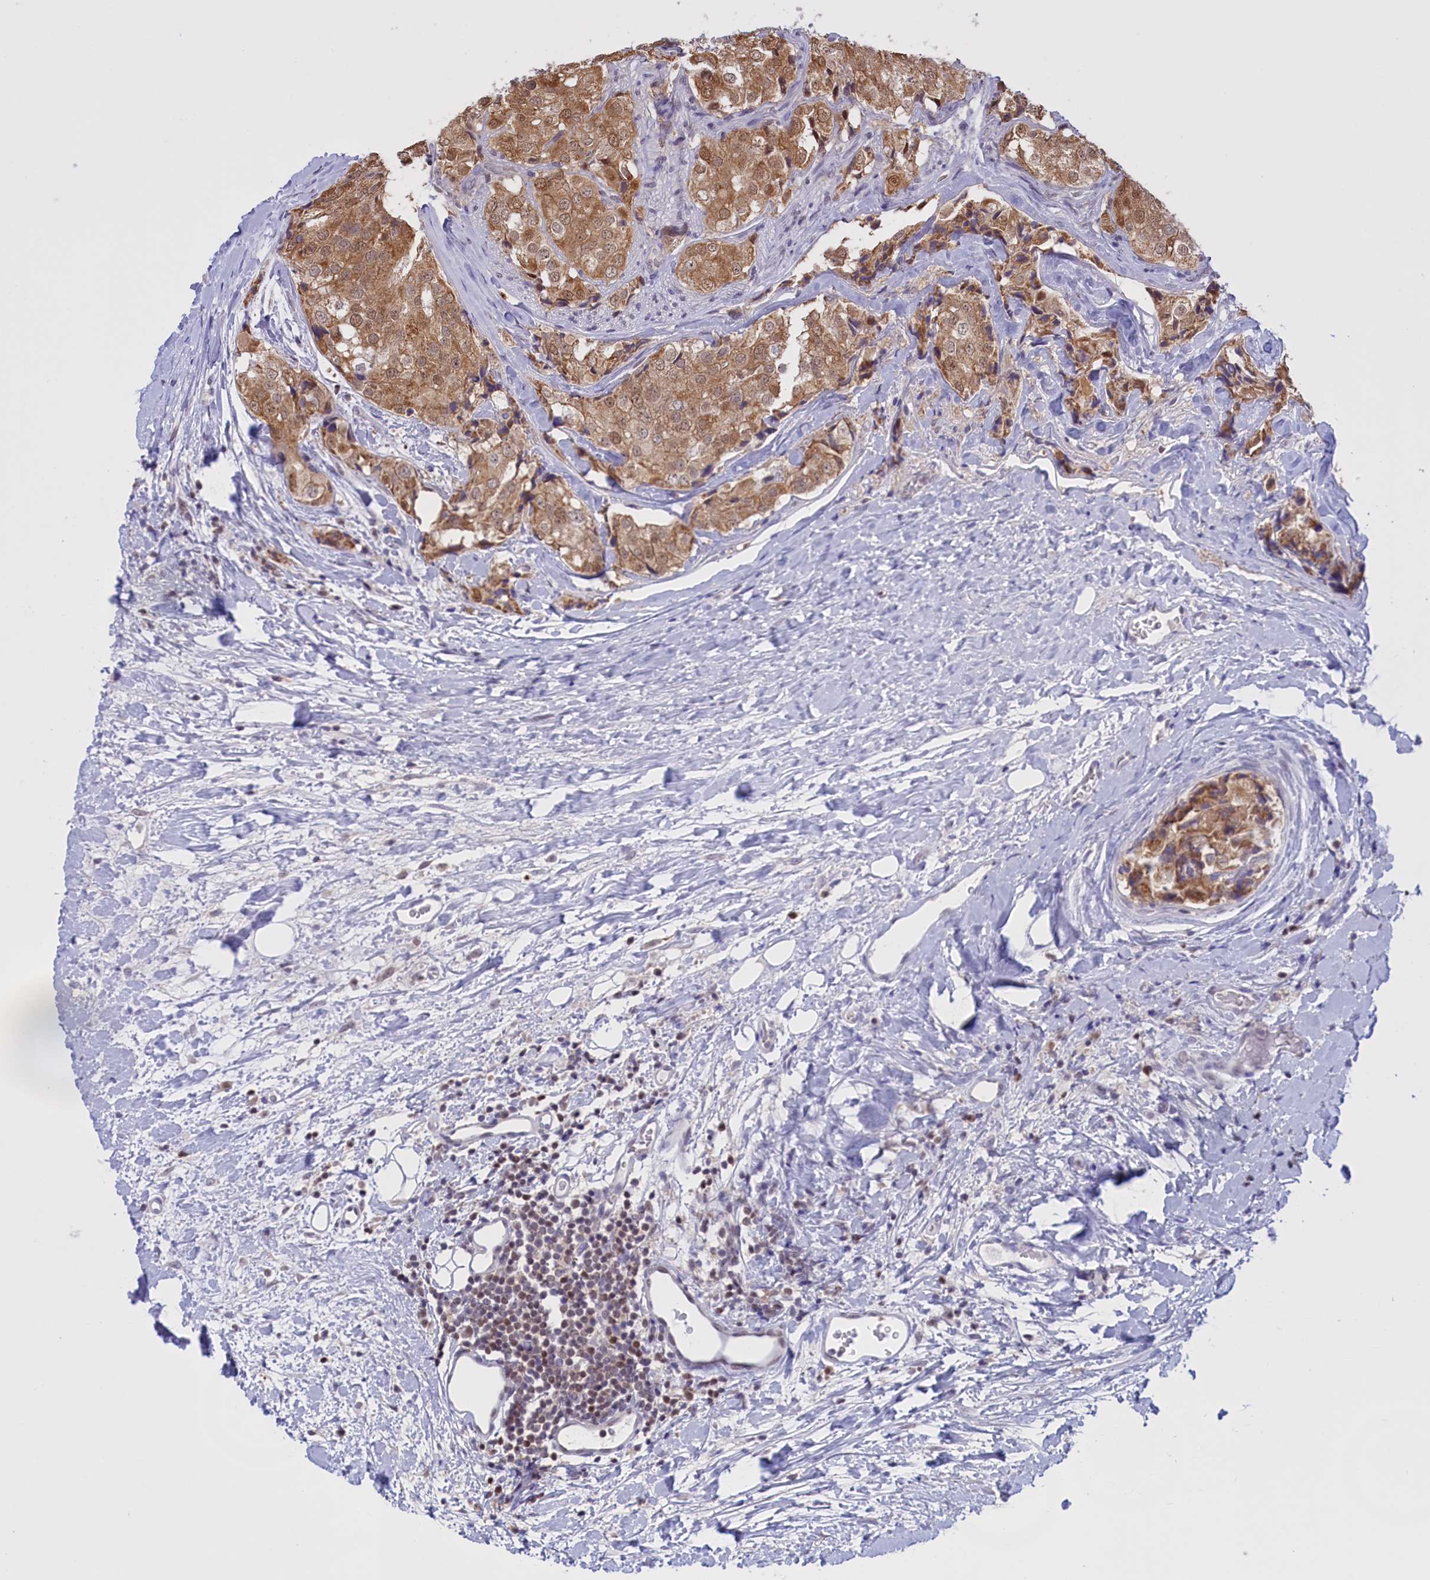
{"staining": {"intensity": "moderate", "quantity": ">75%", "location": "cytoplasmic/membranous,nuclear"}, "tissue": "prostate cancer", "cell_type": "Tumor cells", "image_type": "cancer", "snomed": [{"axis": "morphology", "description": "Adenocarcinoma, High grade"}, {"axis": "topography", "description": "Prostate"}], "caption": "IHC histopathology image of human prostate high-grade adenocarcinoma stained for a protein (brown), which exhibits medium levels of moderate cytoplasmic/membranous and nuclear staining in approximately >75% of tumor cells.", "gene": "IZUMO2", "patient": {"sex": "male", "age": 49}}